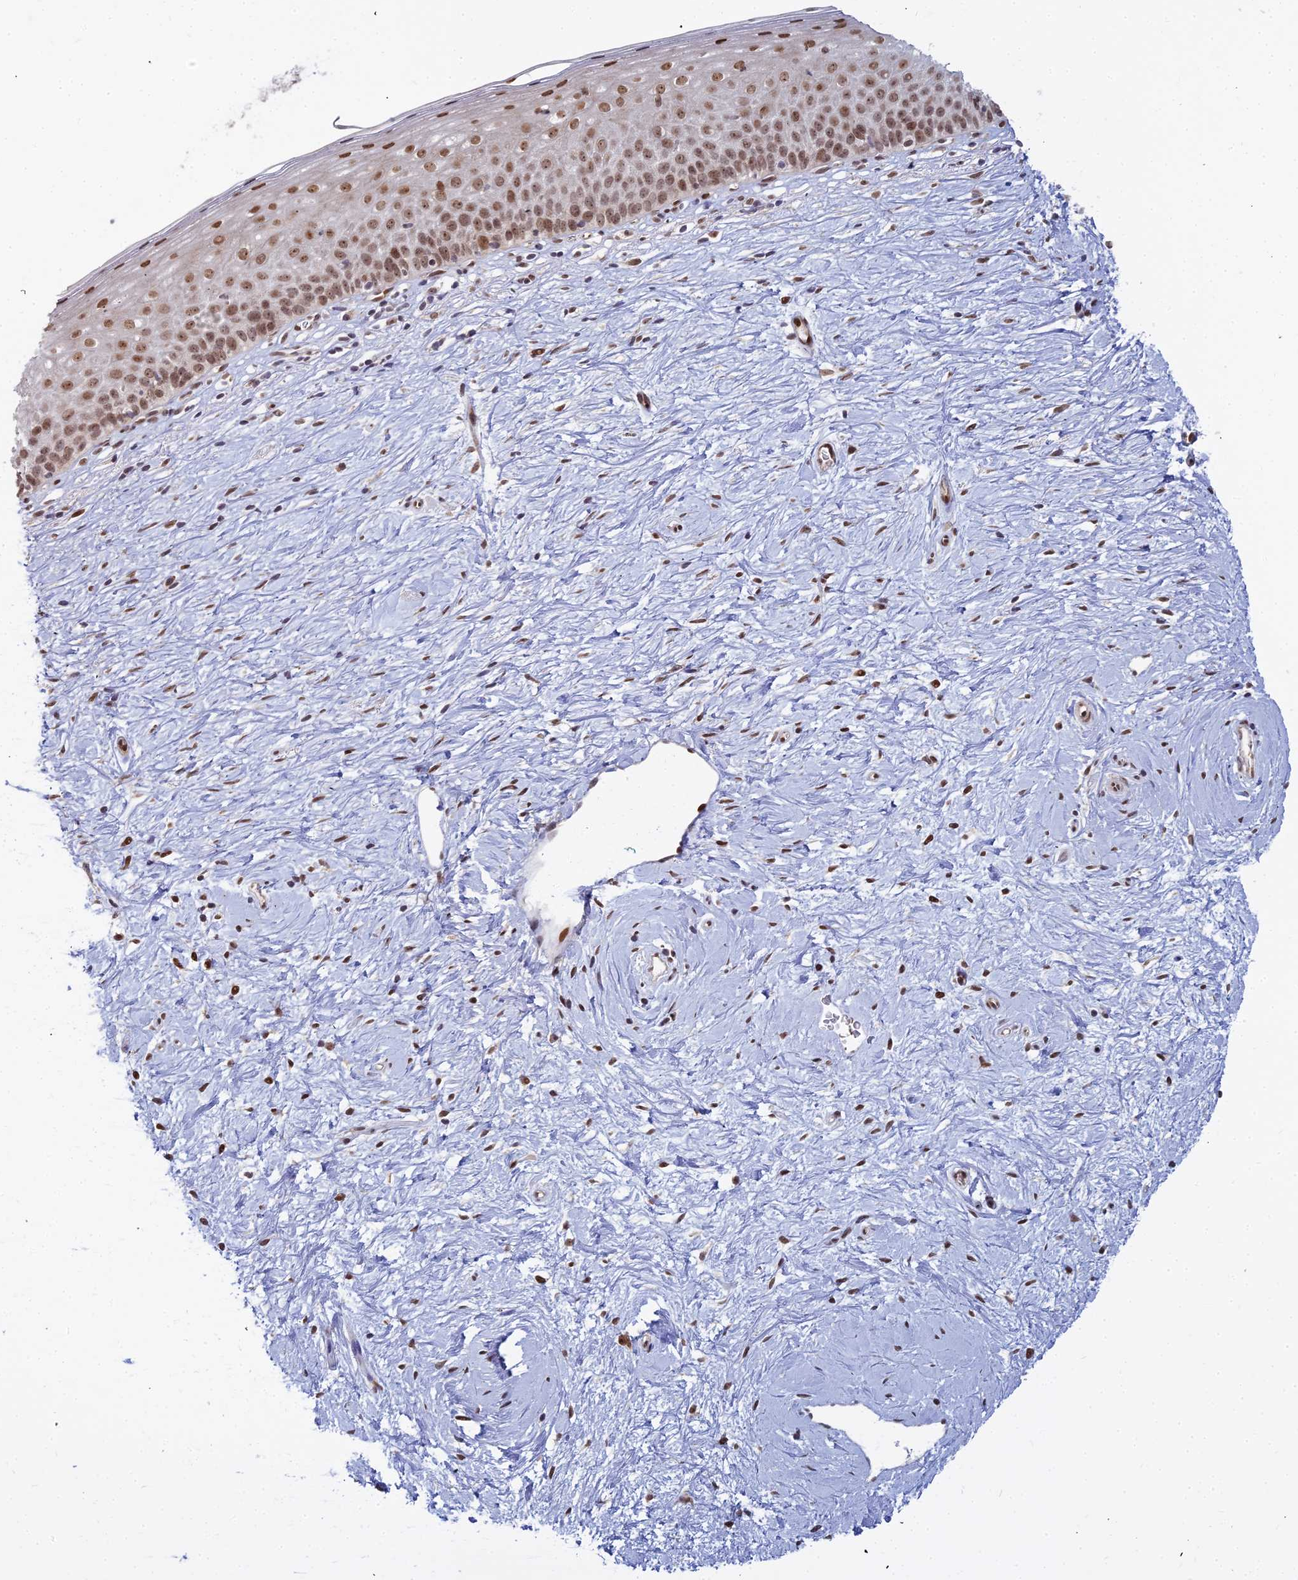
{"staining": {"intensity": "moderate", "quantity": ">75%", "location": "cytoplasmic/membranous"}, "tissue": "cervix", "cell_type": "Glandular cells", "image_type": "normal", "snomed": [{"axis": "morphology", "description": "Normal tissue, NOS"}, {"axis": "topography", "description": "Cervix"}], "caption": "Normal cervix was stained to show a protein in brown. There is medium levels of moderate cytoplasmic/membranous expression in about >75% of glandular cells. (DAB (3,3'-diaminobenzidine) IHC, brown staining for protein, blue staining for nuclei).", "gene": "ABCA2", "patient": {"sex": "female", "age": 57}}